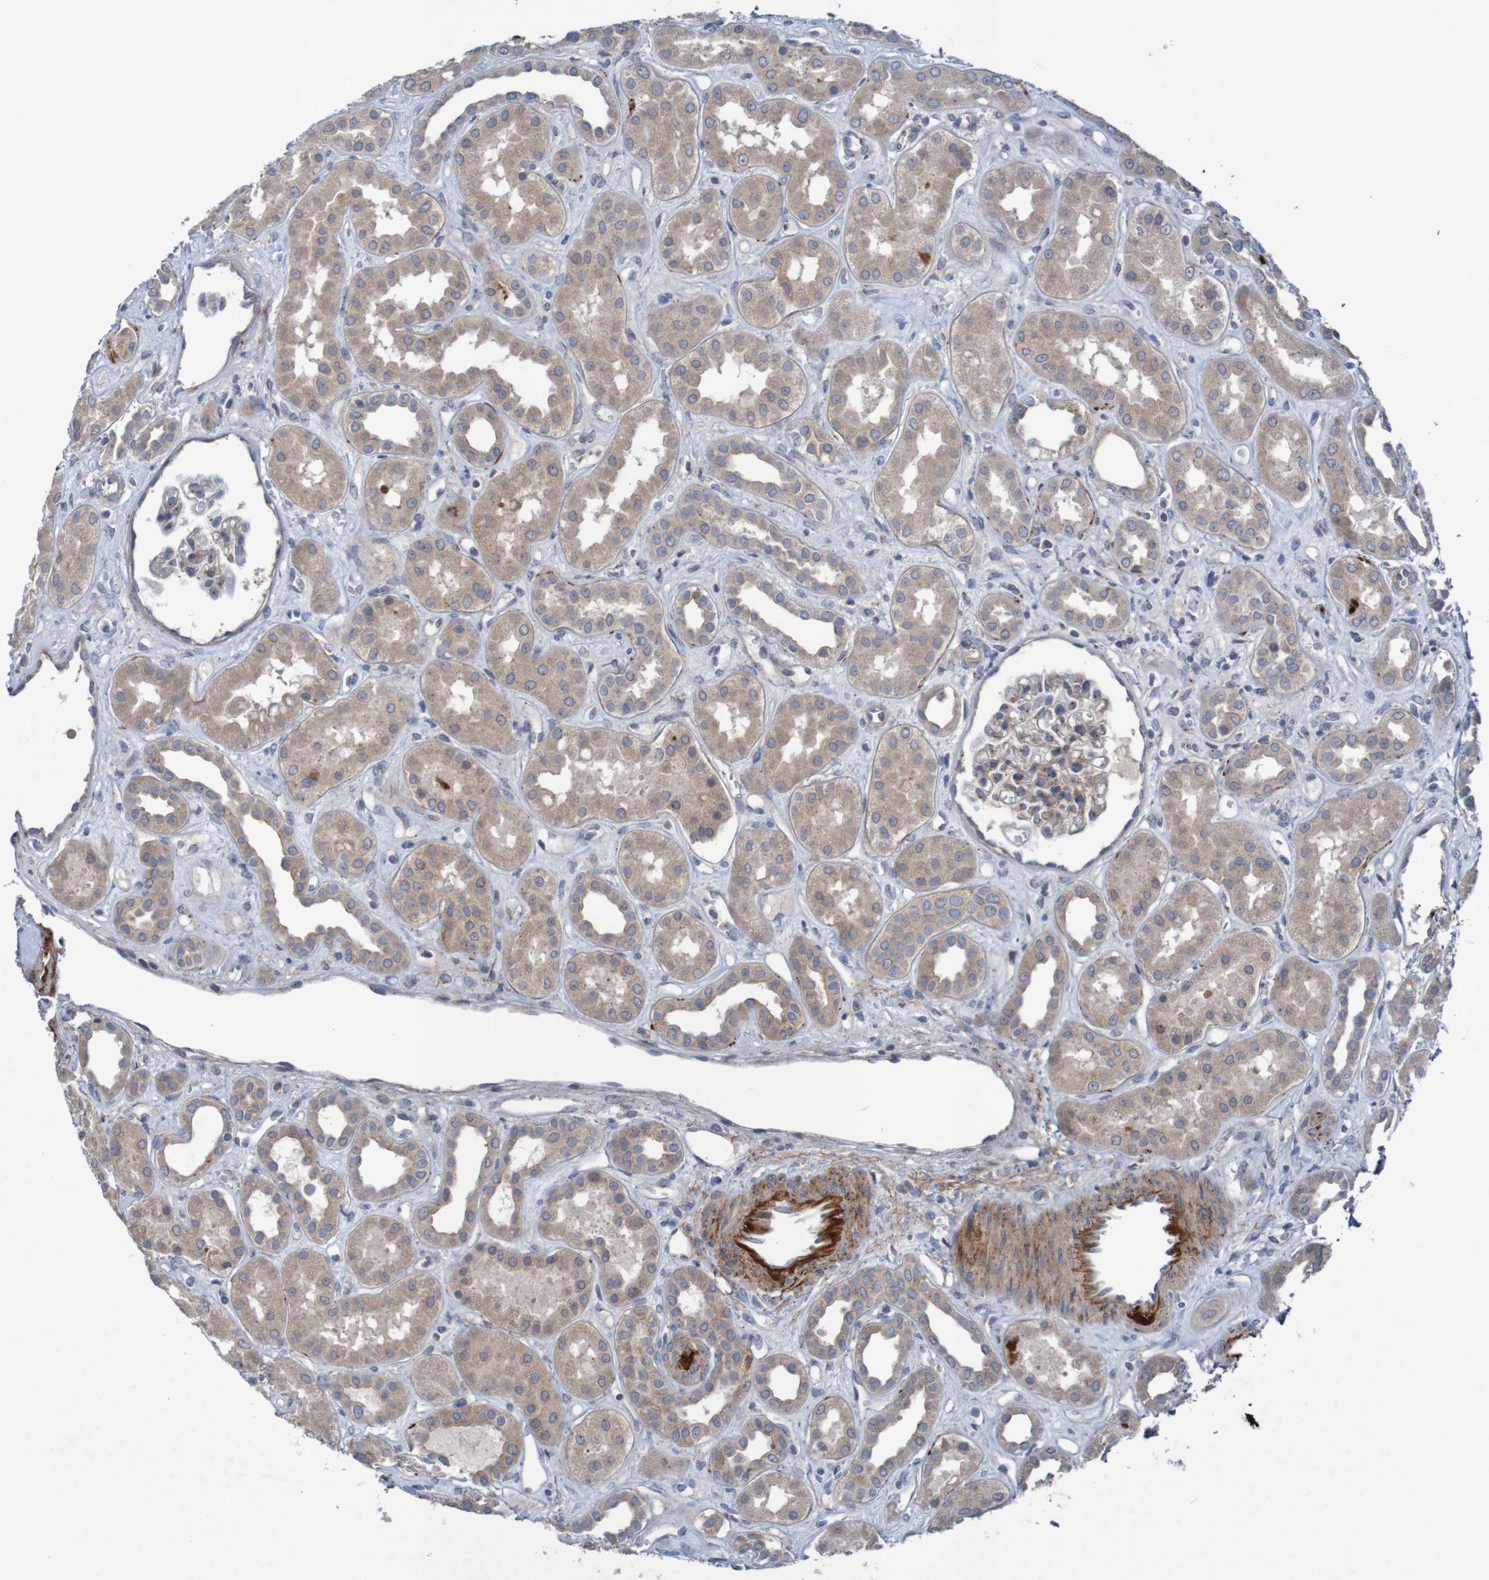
{"staining": {"intensity": "negative", "quantity": "none", "location": "none"}, "tissue": "kidney", "cell_type": "Cells in glomeruli", "image_type": "normal", "snomed": [{"axis": "morphology", "description": "Normal tissue, NOS"}, {"axis": "topography", "description": "Kidney"}], "caption": "IHC photomicrograph of normal kidney: kidney stained with DAB exhibits no significant protein expression in cells in glomeruli. (Brightfield microscopy of DAB immunohistochemistry (IHC) at high magnification).", "gene": "ANGPT4", "patient": {"sex": "male", "age": 59}}